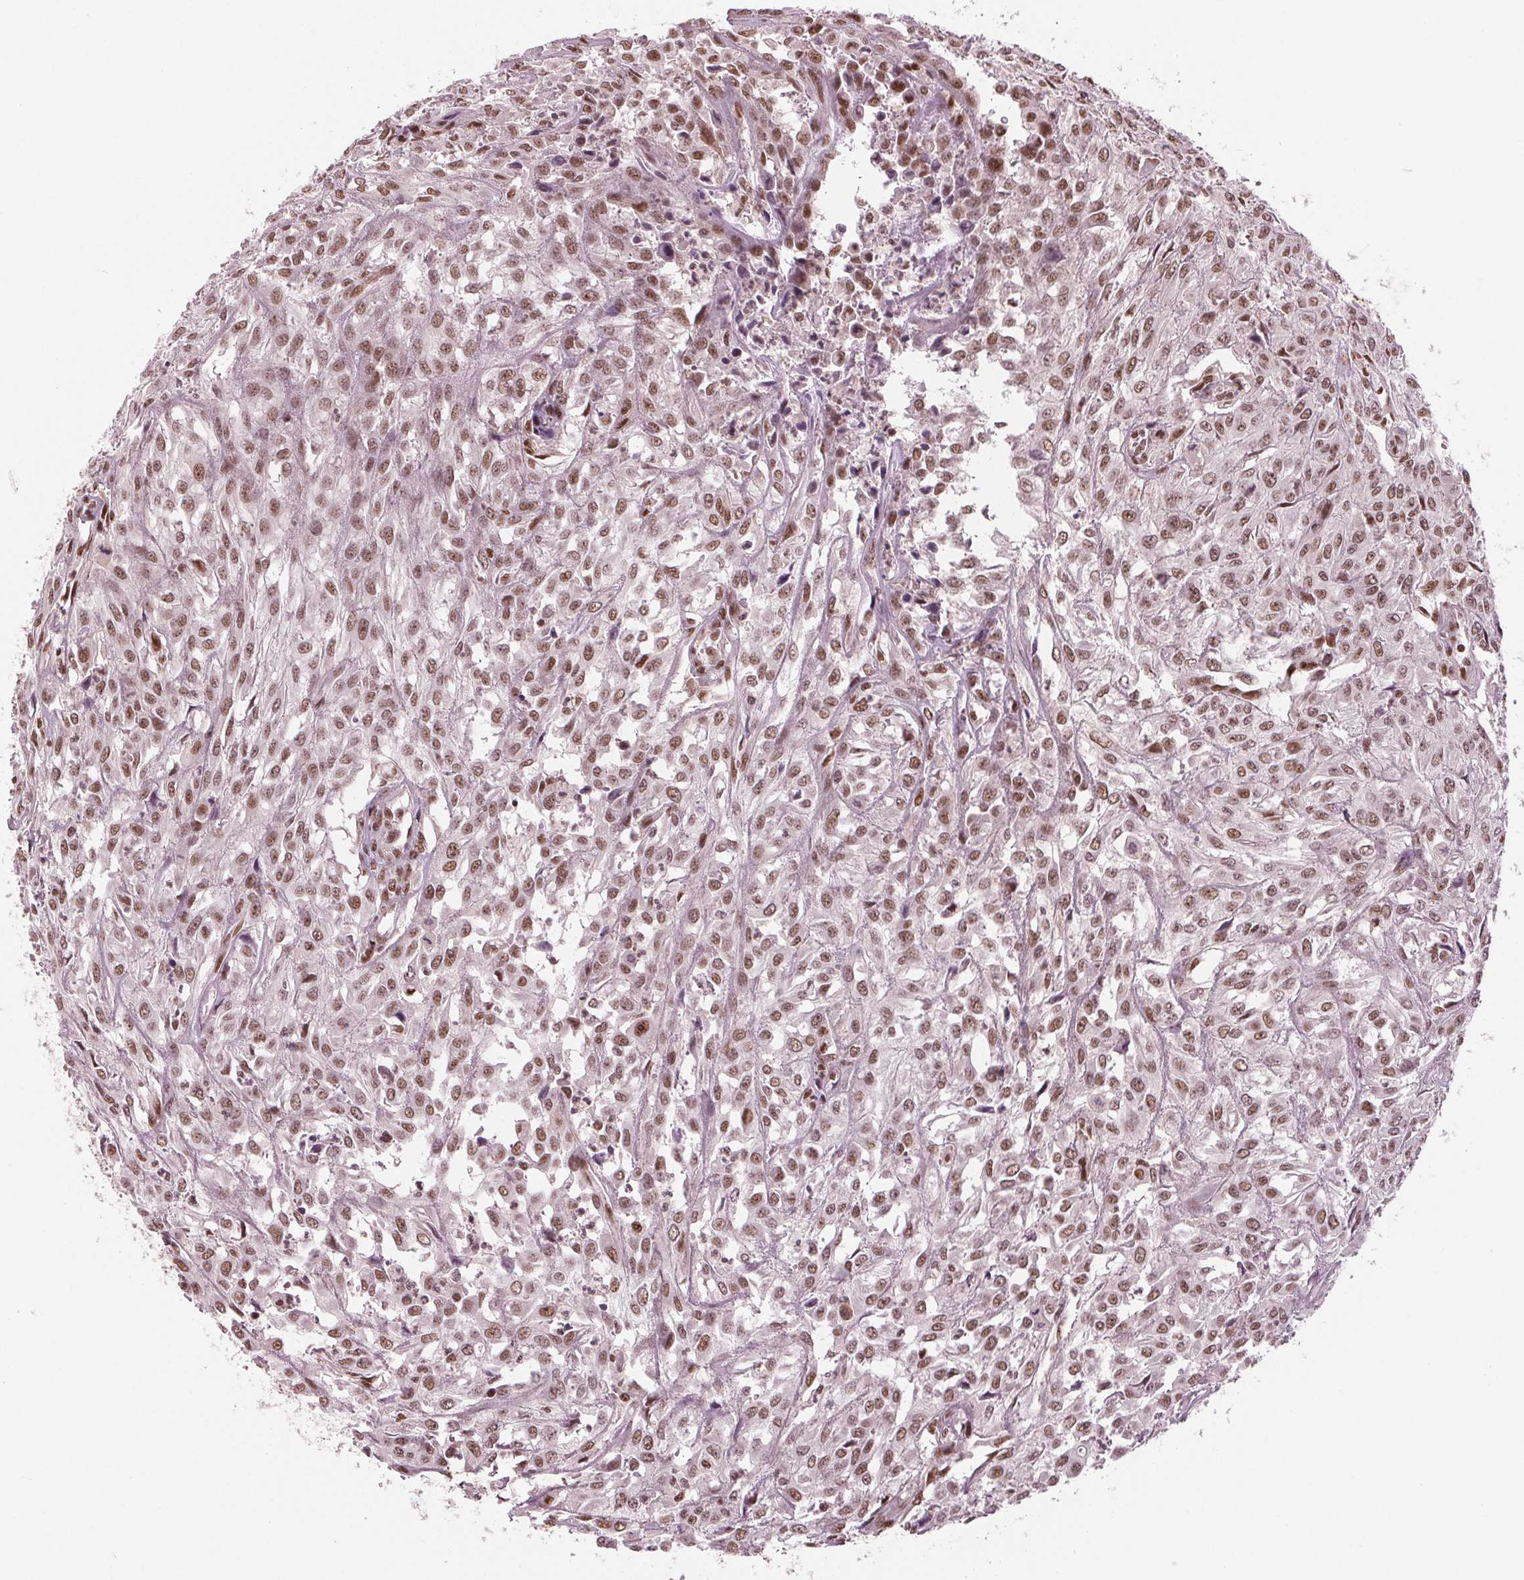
{"staining": {"intensity": "moderate", "quantity": ">75%", "location": "nuclear"}, "tissue": "urothelial cancer", "cell_type": "Tumor cells", "image_type": "cancer", "snomed": [{"axis": "morphology", "description": "Urothelial carcinoma, High grade"}, {"axis": "topography", "description": "Urinary bladder"}], "caption": "Urothelial carcinoma (high-grade) stained for a protein (brown) displays moderate nuclear positive staining in about >75% of tumor cells.", "gene": "LSM2", "patient": {"sex": "male", "age": 67}}